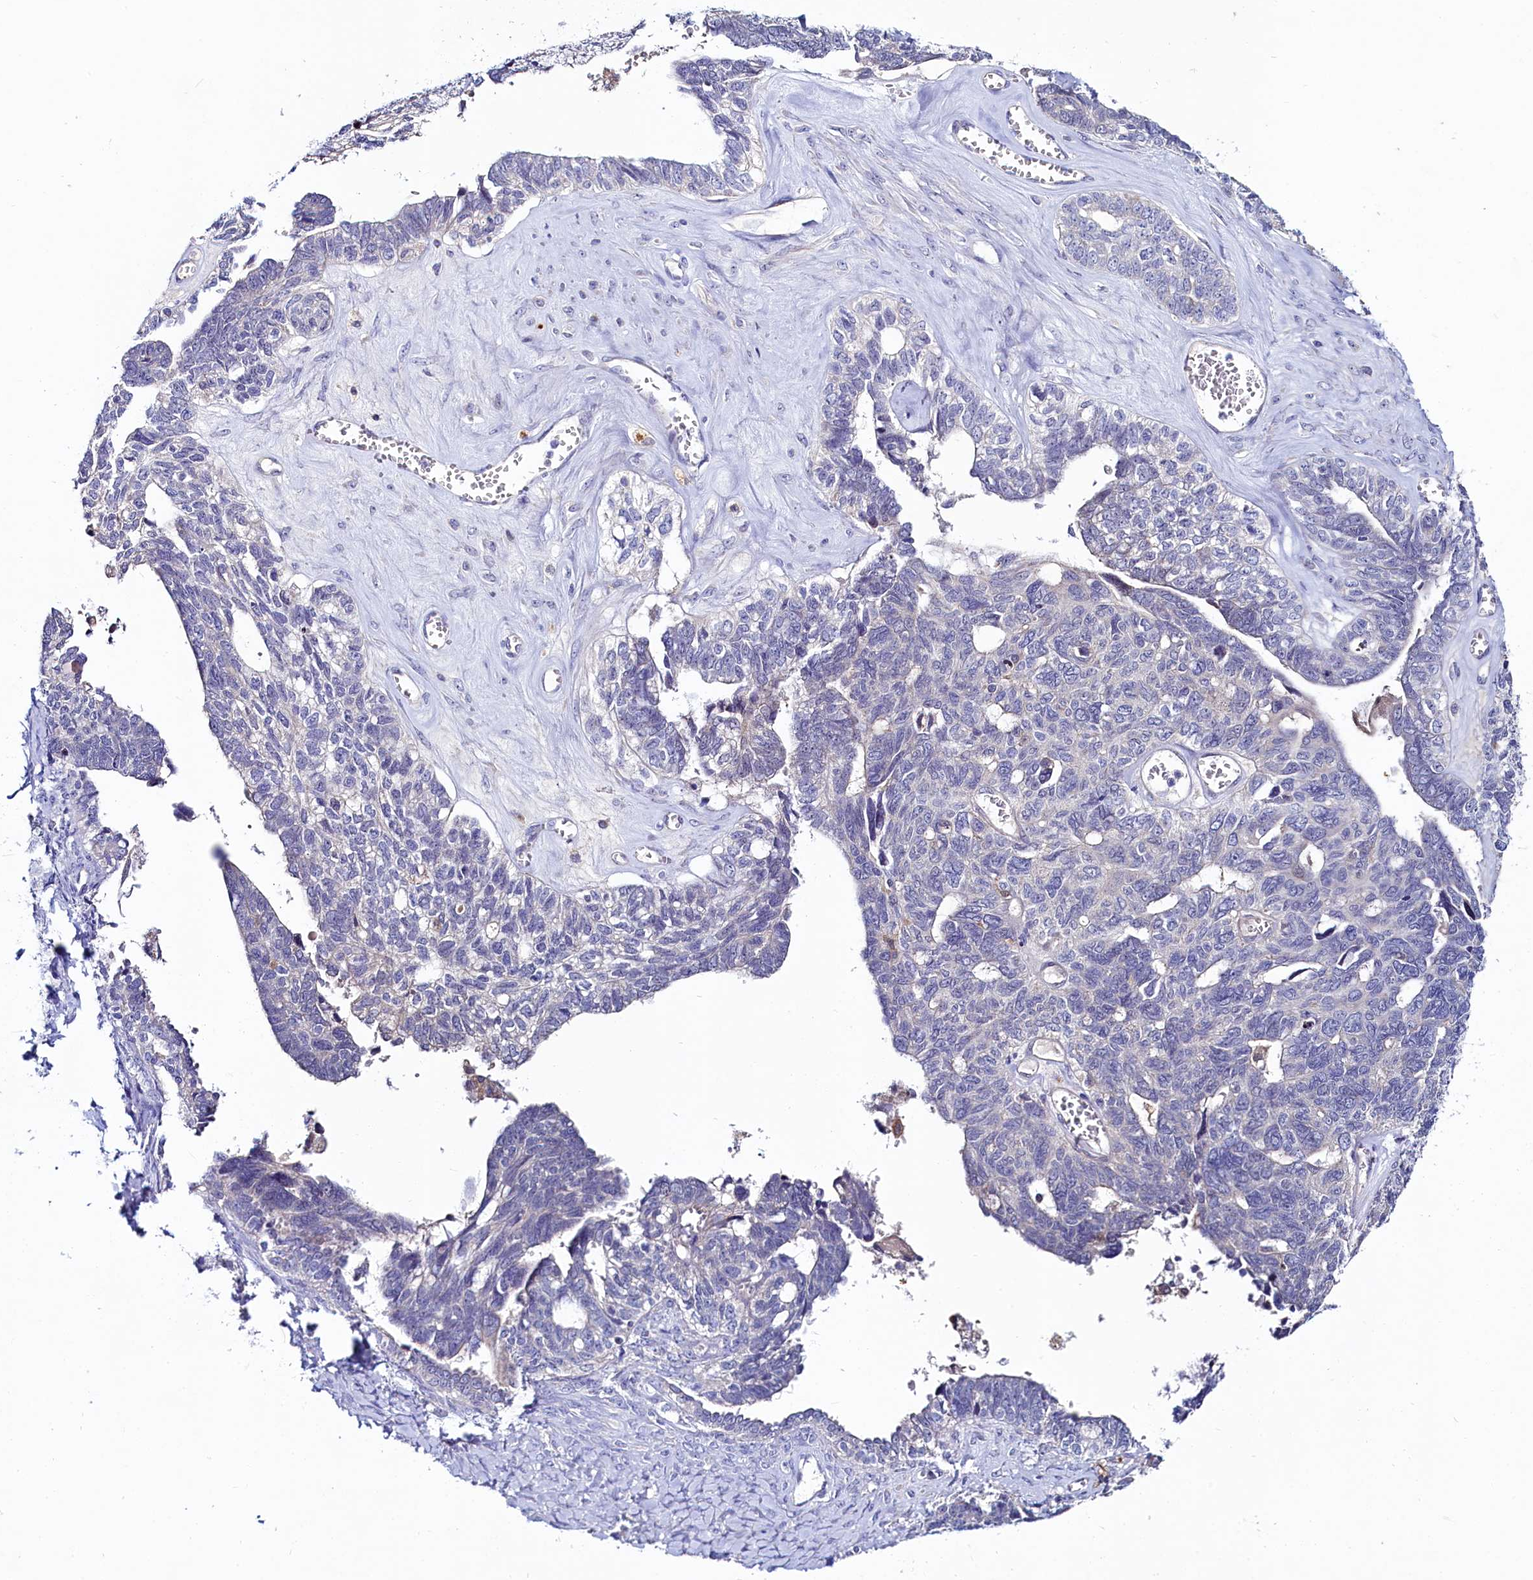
{"staining": {"intensity": "negative", "quantity": "none", "location": "none"}, "tissue": "ovarian cancer", "cell_type": "Tumor cells", "image_type": "cancer", "snomed": [{"axis": "morphology", "description": "Cystadenocarcinoma, serous, NOS"}, {"axis": "topography", "description": "Ovary"}], "caption": "Photomicrograph shows no significant protein positivity in tumor cells of serous cystadenocarcinoma (ovarian).", "gene": "ASTE1", "patient": {"sex": "female", "age": 79}}